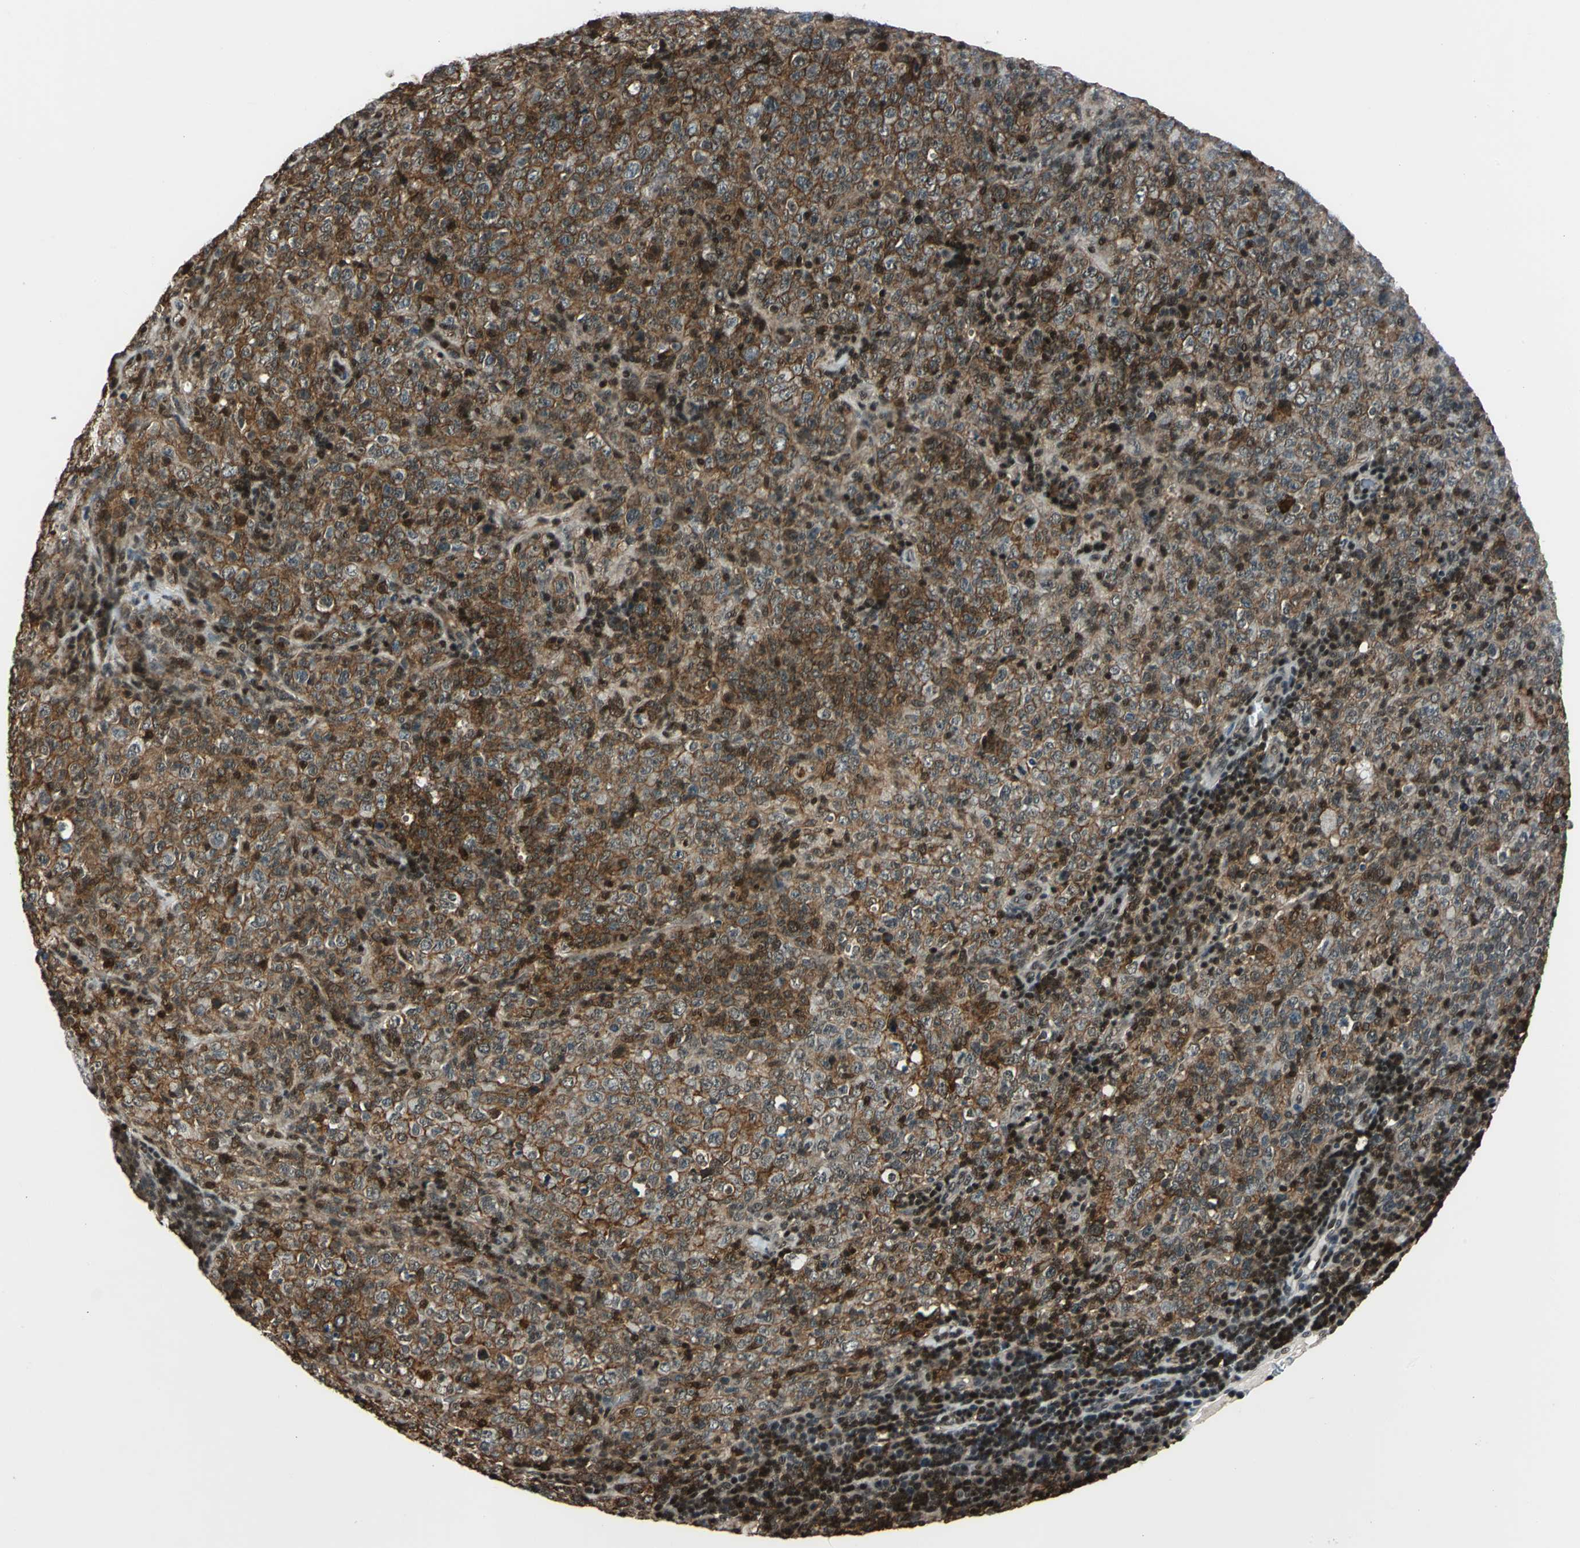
{"staining": {"intensity": "strong", "quantity": ">75%", "location": "cytoplasmic/membranous,nuclear"}, "tissue": "lymphoma", "cell_type": "Tumor cells", "image_type": "cancer", "snomed": [{"axis": "morphology", "description": "Malignant lymphoma, non-Hodgkin's type, High grade"}, {"axis": "topography", "description": "Tonsil"}], "caption": "Protein analysis of lymphoma tissue exhibits strong cytoplasmic/membranous and nuclear staining in about >75% of tumor cells. (Brightfield microscopy of DAB IHC at high magnification).", "gene": "NR2C2", "patient": {"sex": "female", "age": 36}}